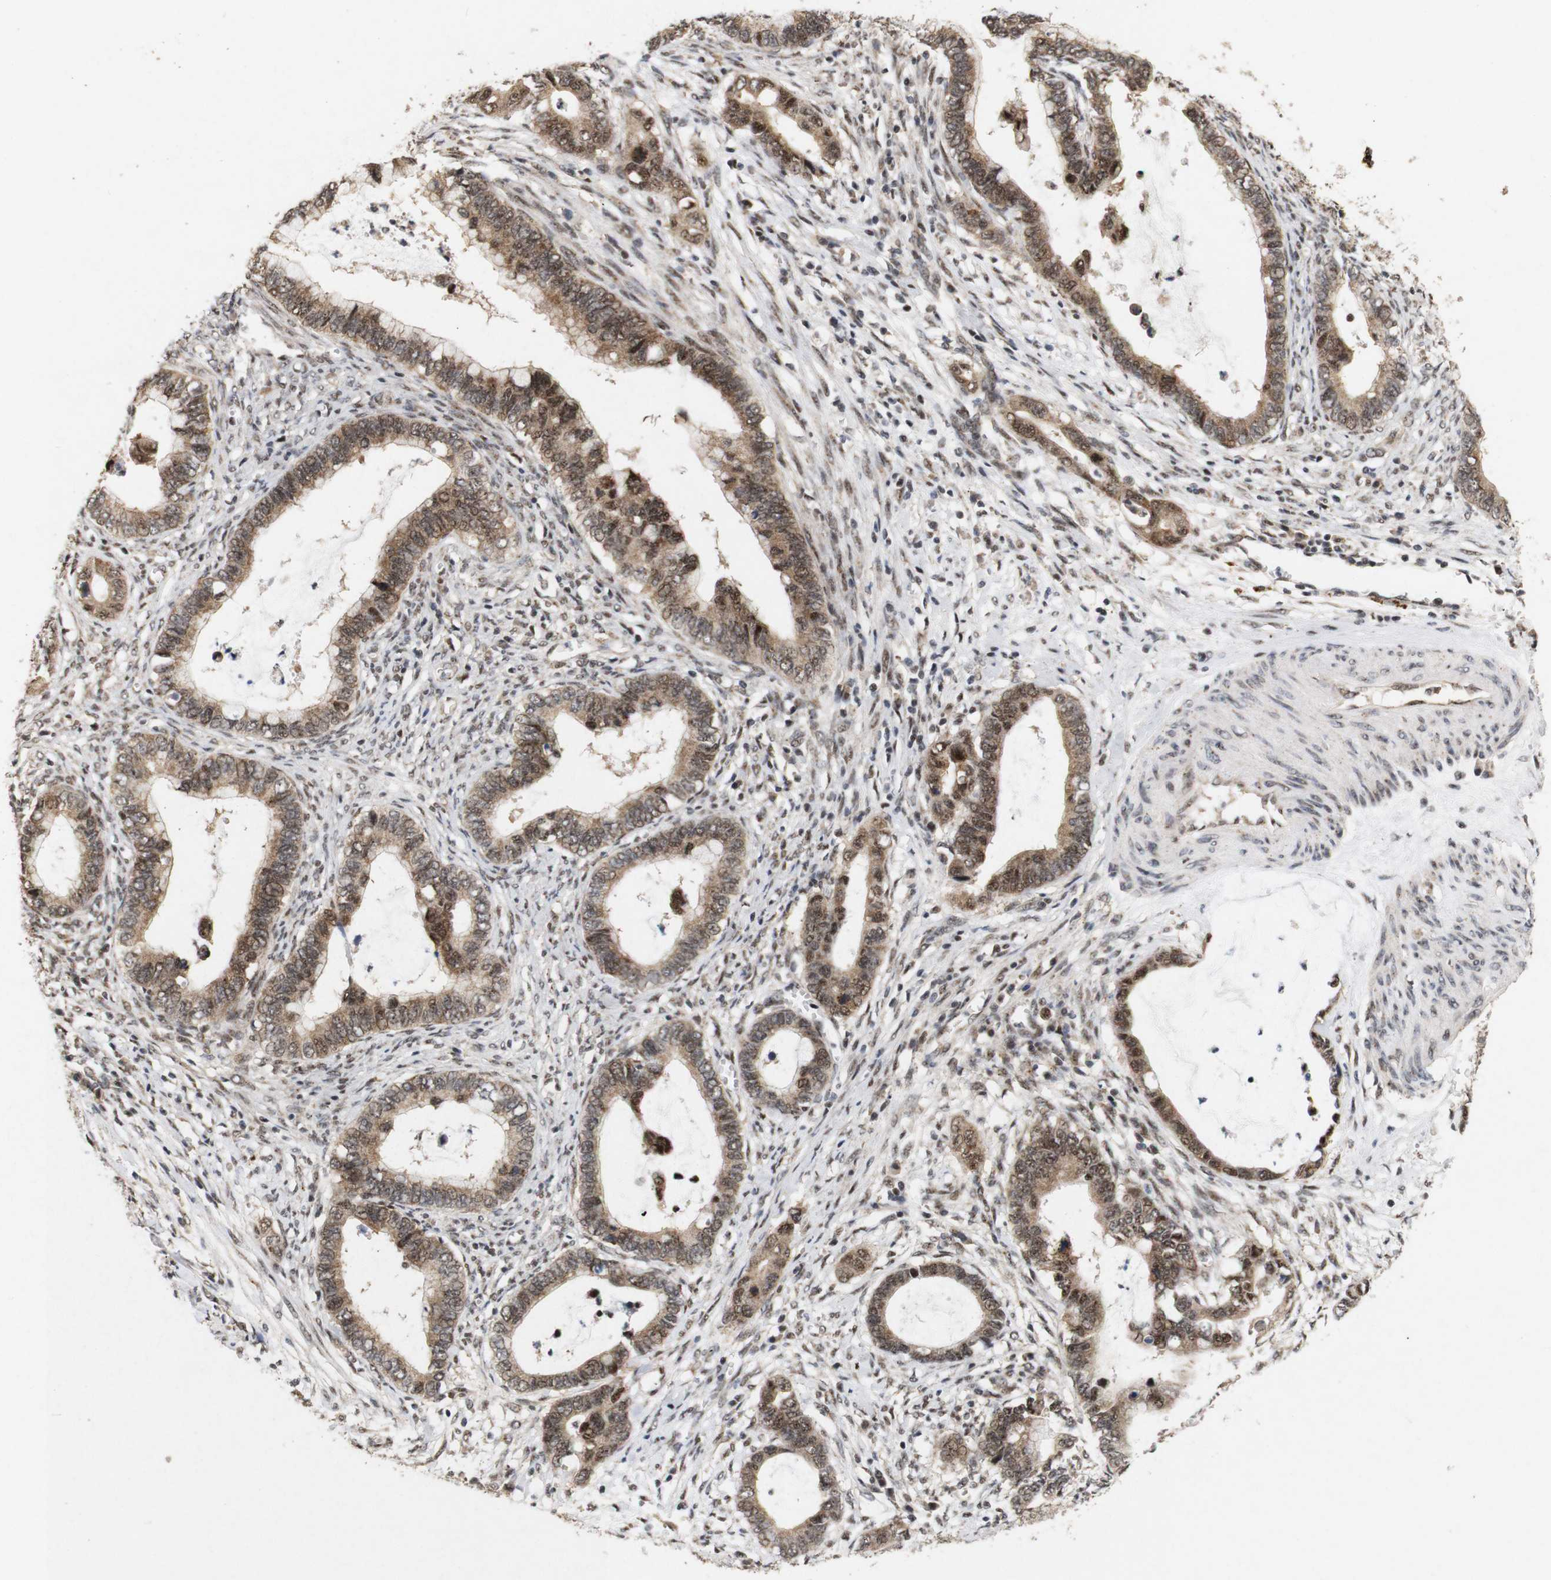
{"staining": {"intensity": "moderate", "quantity": ">75%", "location": "cytoplasmic/membranous,nuclear"}, "tissue": "cervical cancer", "cell_type": "Tumor cells", "image_type": "cancer", "snomed": [{"axis": "morphology", "description": "Adenocarcinoma, NOS"}, {"axis": "topography", "description": "Cervix"}], "caption": "The immunohistochemical stain highlights moderate cytoplasmic/membranous and nuclear positivity in tumor cells of cervical adenocarcinoma tissue.", "gene": "PYM1", "patient": {"sex": "female", "age": 44}}